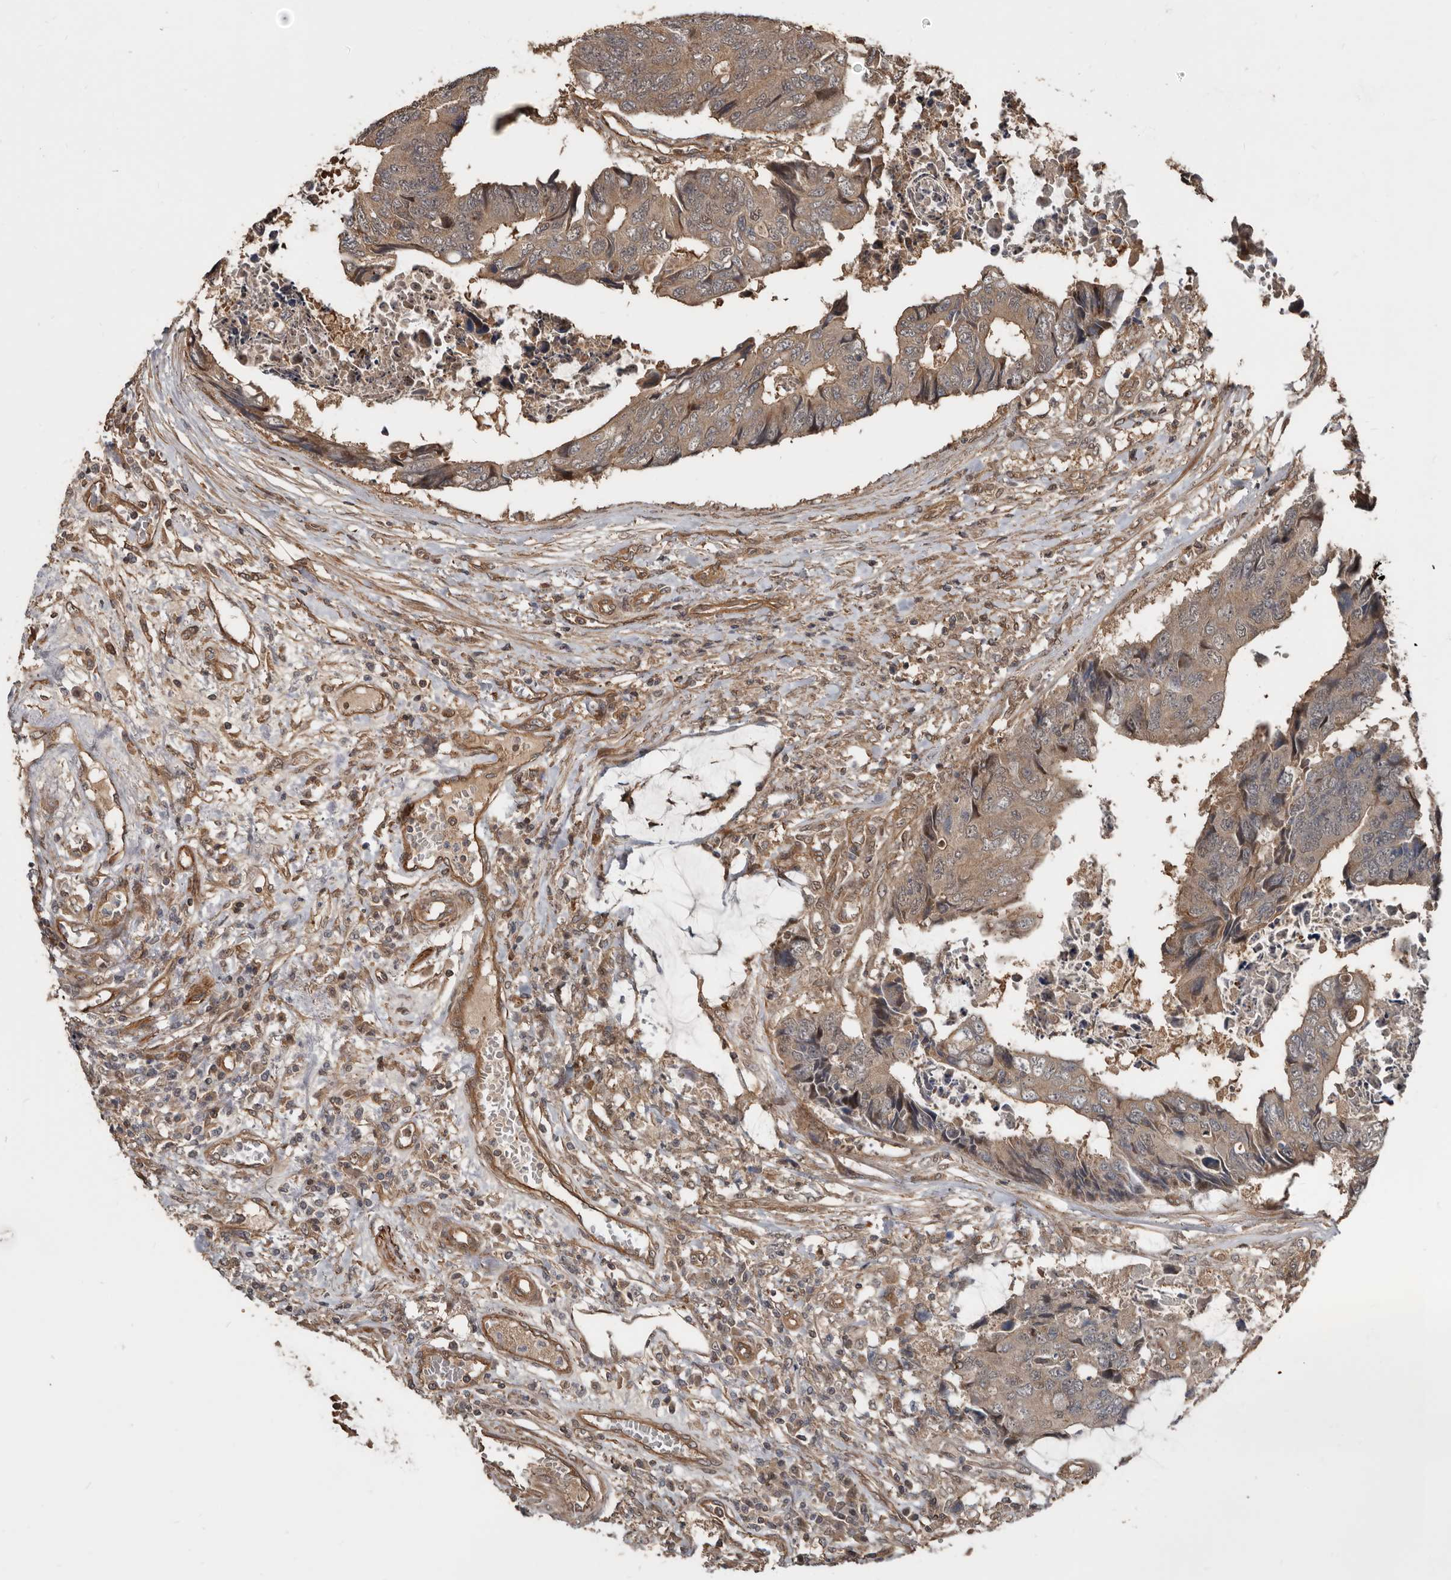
{"staining": {"intensity": "weak", "quantity": ">75%", "location": "cytoplasmic/membranous"}, "tissue": "colorectal cancer", "cell_type": "Tumor cells", "image_type": "cancer", "snomed": [{"axis": "morphology", "description": "Adenocarcinoma, NOS"}, {"axis": "topography", "description": "Rectum"}], "caption": "Protein staining of colorectal cancer (adenocarcinoma) tissue shows weak cytoplasmic/membranous staining in about >75% of tumor cells.", "gene": "EXOC3L1", "patient": {"sex": "male", "age": 84}}